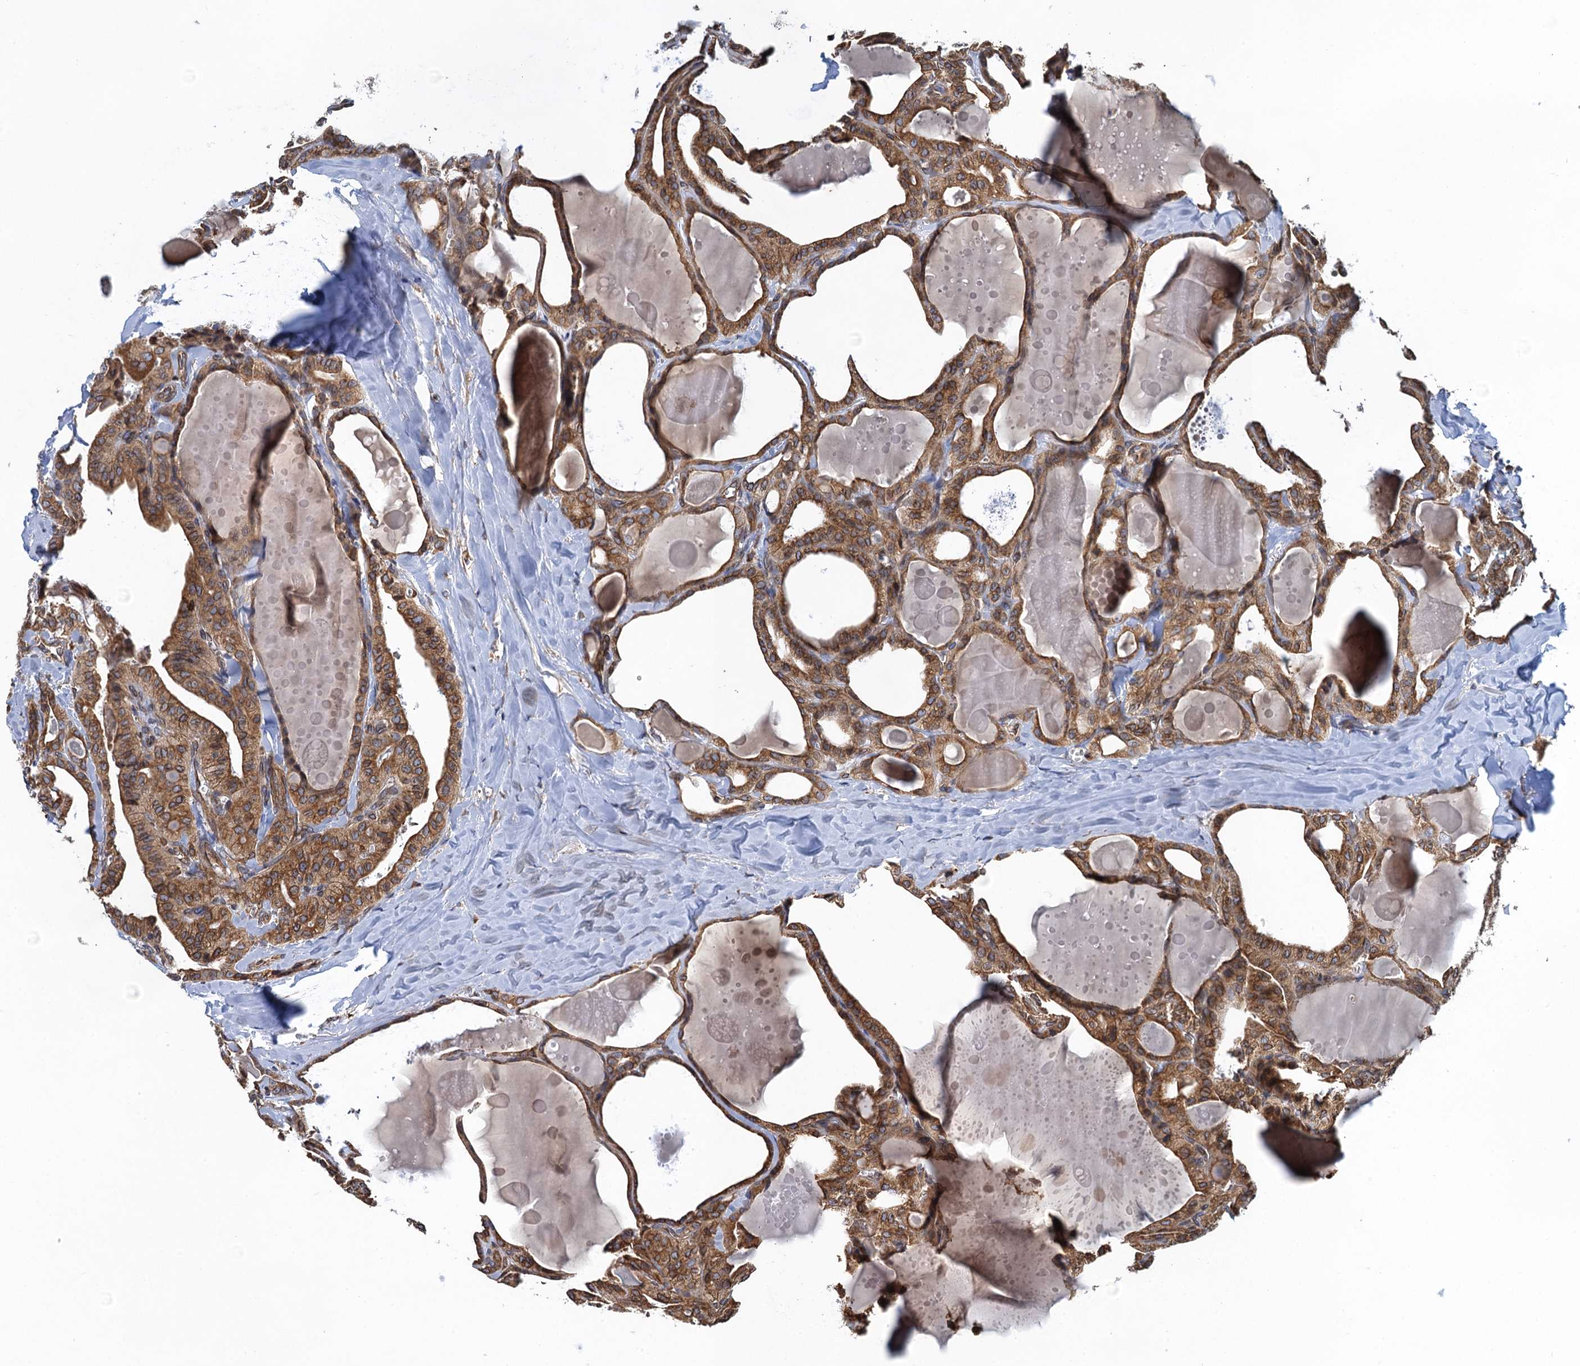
{"staining": {"intensity": "moderate", "quantity": ">75%", "location": "cytoplasmic/membranous"}, "tissue": "thyroid cancer", "cell_type": "Tumor cells", "image_type": "cancer", "snomed": [{"axis": "morphology", "description": "Papillary adenocarcinoma, NOS"}, {"axis": "topography", "description": "Thyroid gland"}], "caption": "A micrograph of human papillary adenocarcinoma (thyroid) stained for a protein reveals moderate cytoplasmic/membranous brown staining in tumor cells.", "gene": "ARMC5", "patient": {"sex": "male", "age": 52}}